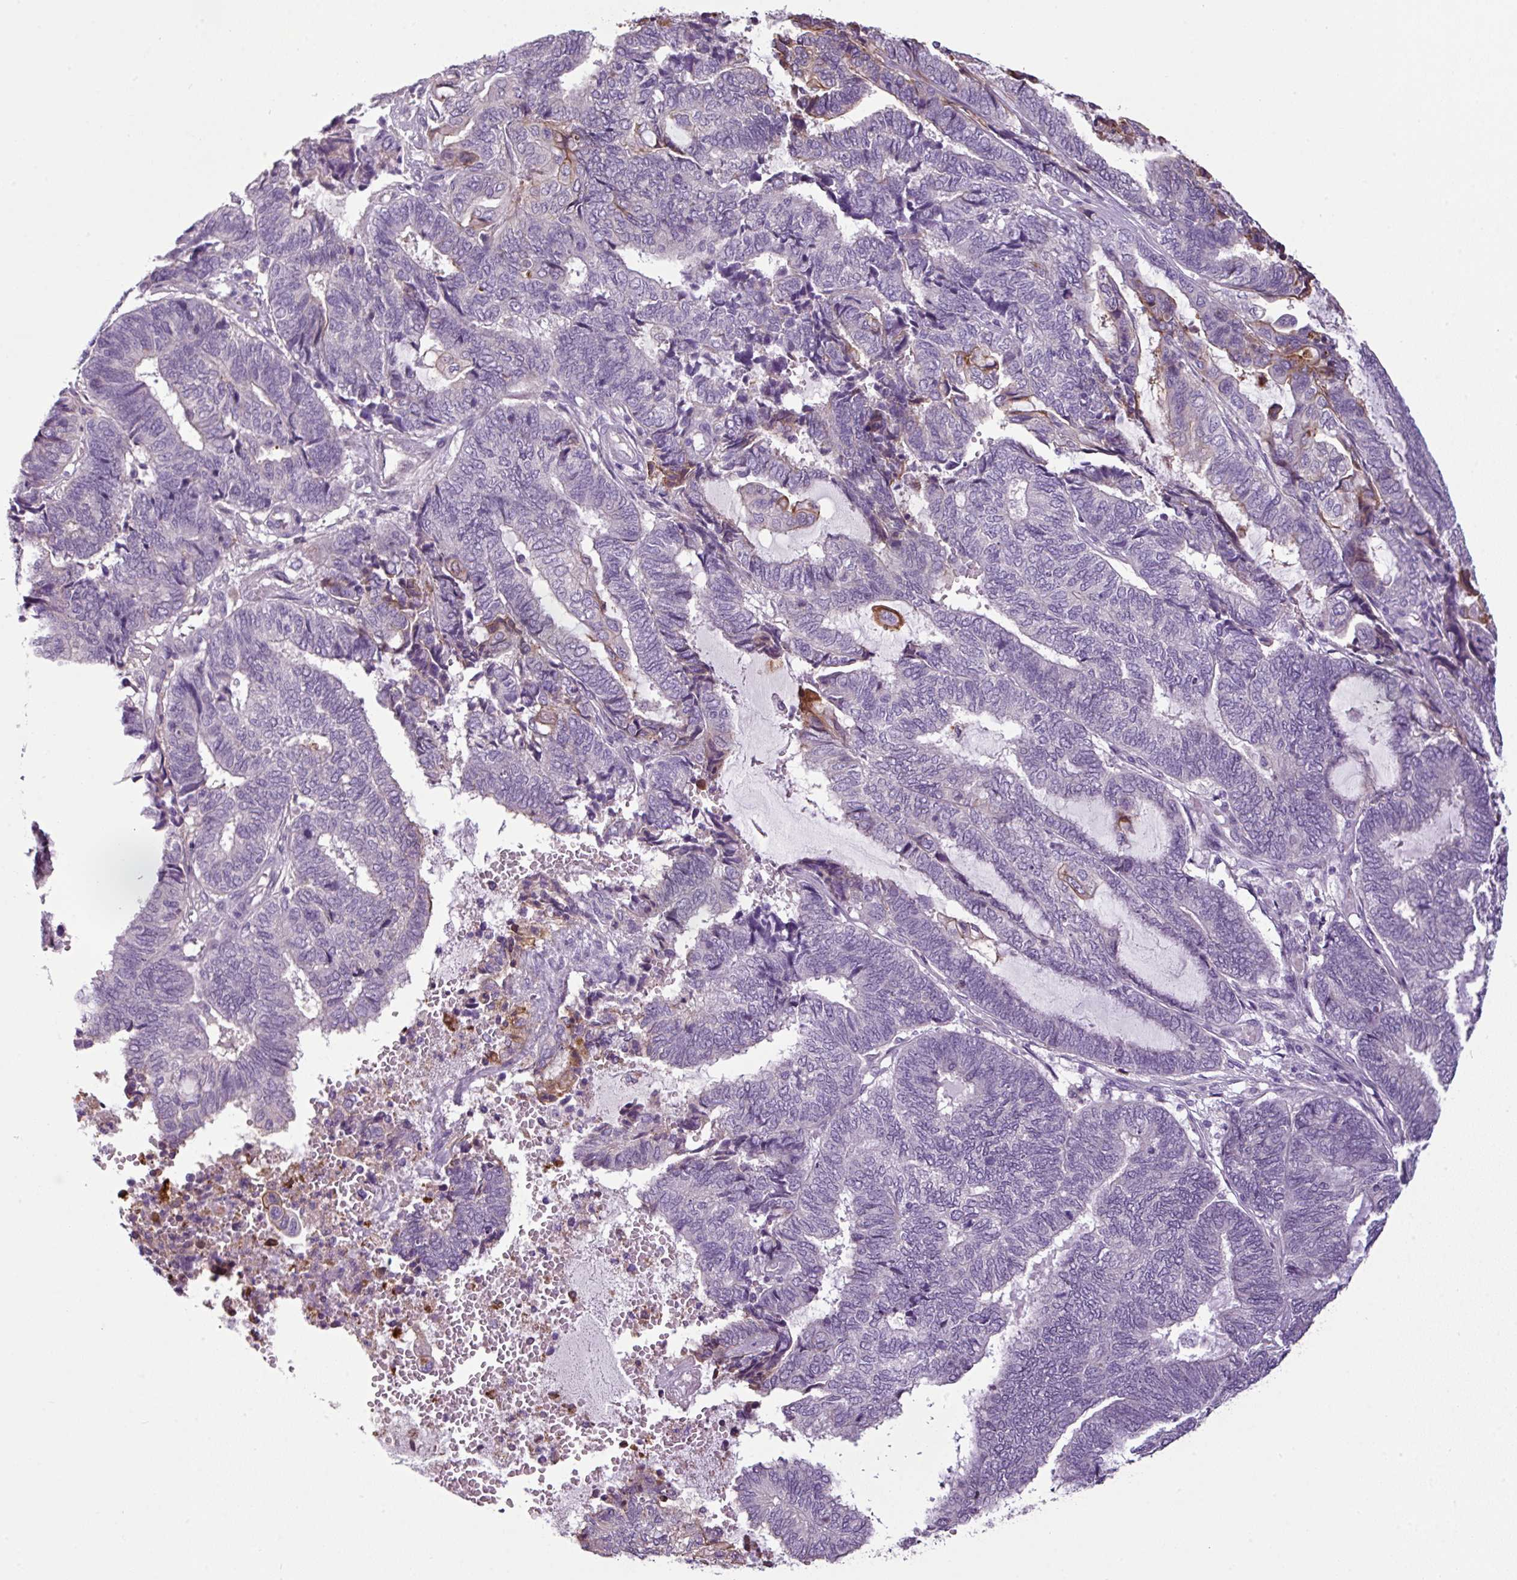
{"staining": {"intensity": "weak", "quantity": "<25%", "location": "cytoplasmic/membranous"}, "tissue": "endometrial cancer", "cell_type": "Tumor cells", "image_type": "cancer", "snomed": [{"axis": "morphology", "description": "Adenocarcinoma, NOS"}, {"axis": "topography", "description": "Uterus"}, {"axis": "topography", "description": "Endometrium"}], "caption": "Tumor cells are negative for brown protein staining in endometrial cancer.", "gene": "TMEM178B", "patient": {"sex": "female", "age": 70}}